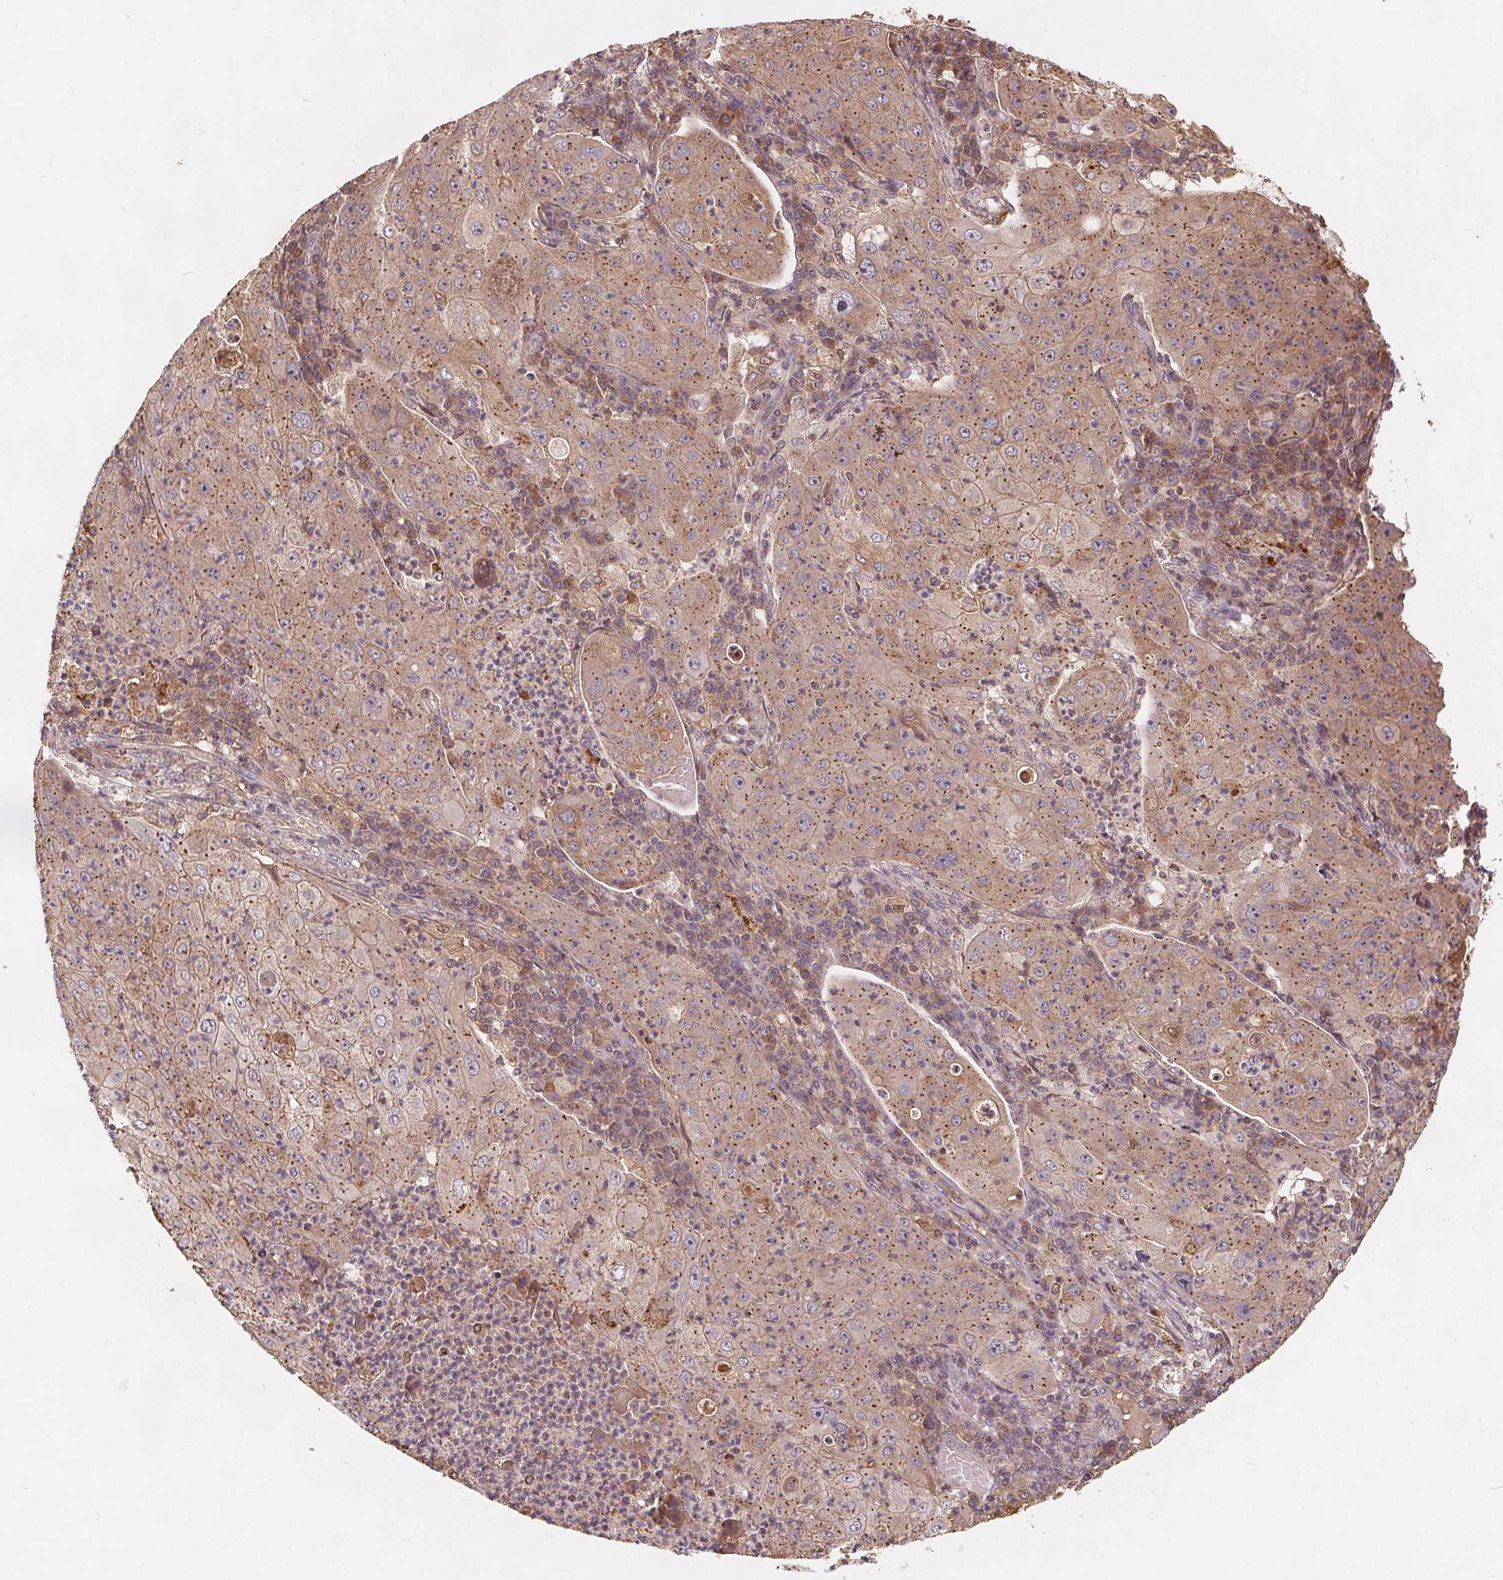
{"staining": {"intensity": "moderate", "quantity": "25%-75%", "location": "cytoplasmic/membranous"}, "tissue": "lung cancer", "cell_type": "Tumor cells", "image_type": "cancer", "snomed": [{"axis": "morphology", "description": "Squamous cell carcinoma, NOS"}, {"axis": "topography", "description": "Lung"}], "caption": "Protein expression by immunohistochemistry (IHC) exhibits moderate cytoplasmic/membranous expression in approximately 25%-75% of tumor cells in lung cancer. Nuclei are stained in blue.", "gene": "CSNK1G2", "patient": {"sex": "female", "age": 59}}